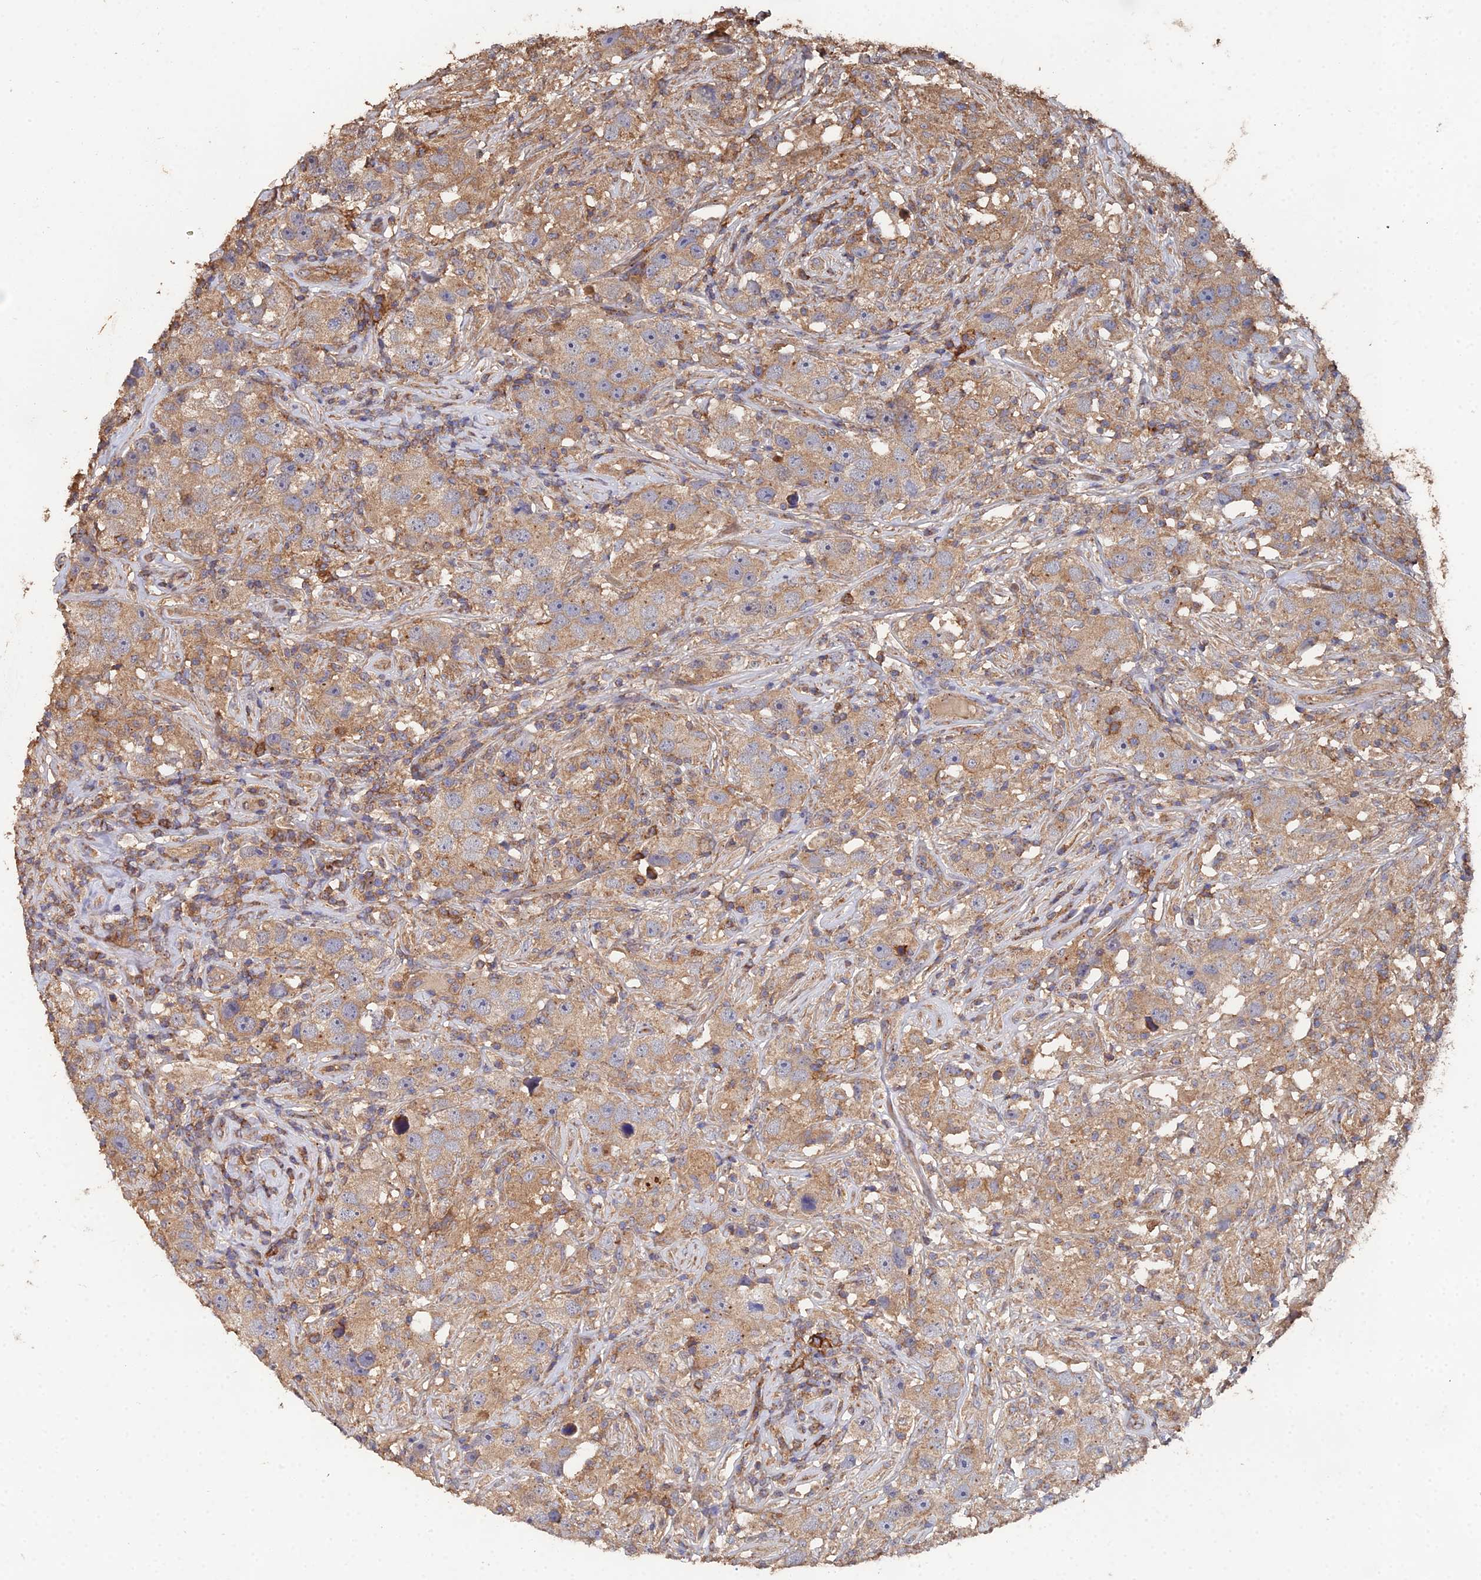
{"staining": {"intensity": "moderate", "quantity": ">75%", "location": "cytoplasmic/membranous"}, "tissue": "testis cancer", "cell_type": "Tumor cells", "image_type": "cancer", "snomed": [{"axis": "morphology", "description": "Seminoma, NOS"}, {"axis": "topography", "description": "Testis"}], "caption": "An immunohistochemistry photomicrograph of tumor tissue is shown. Protein staining in brown highlights moderate cytoplasmic/membranous positivity in testis cancer within tumor cells.", "gene": "SPANXN4", "patient": {"sex": "male", "age": 49}}